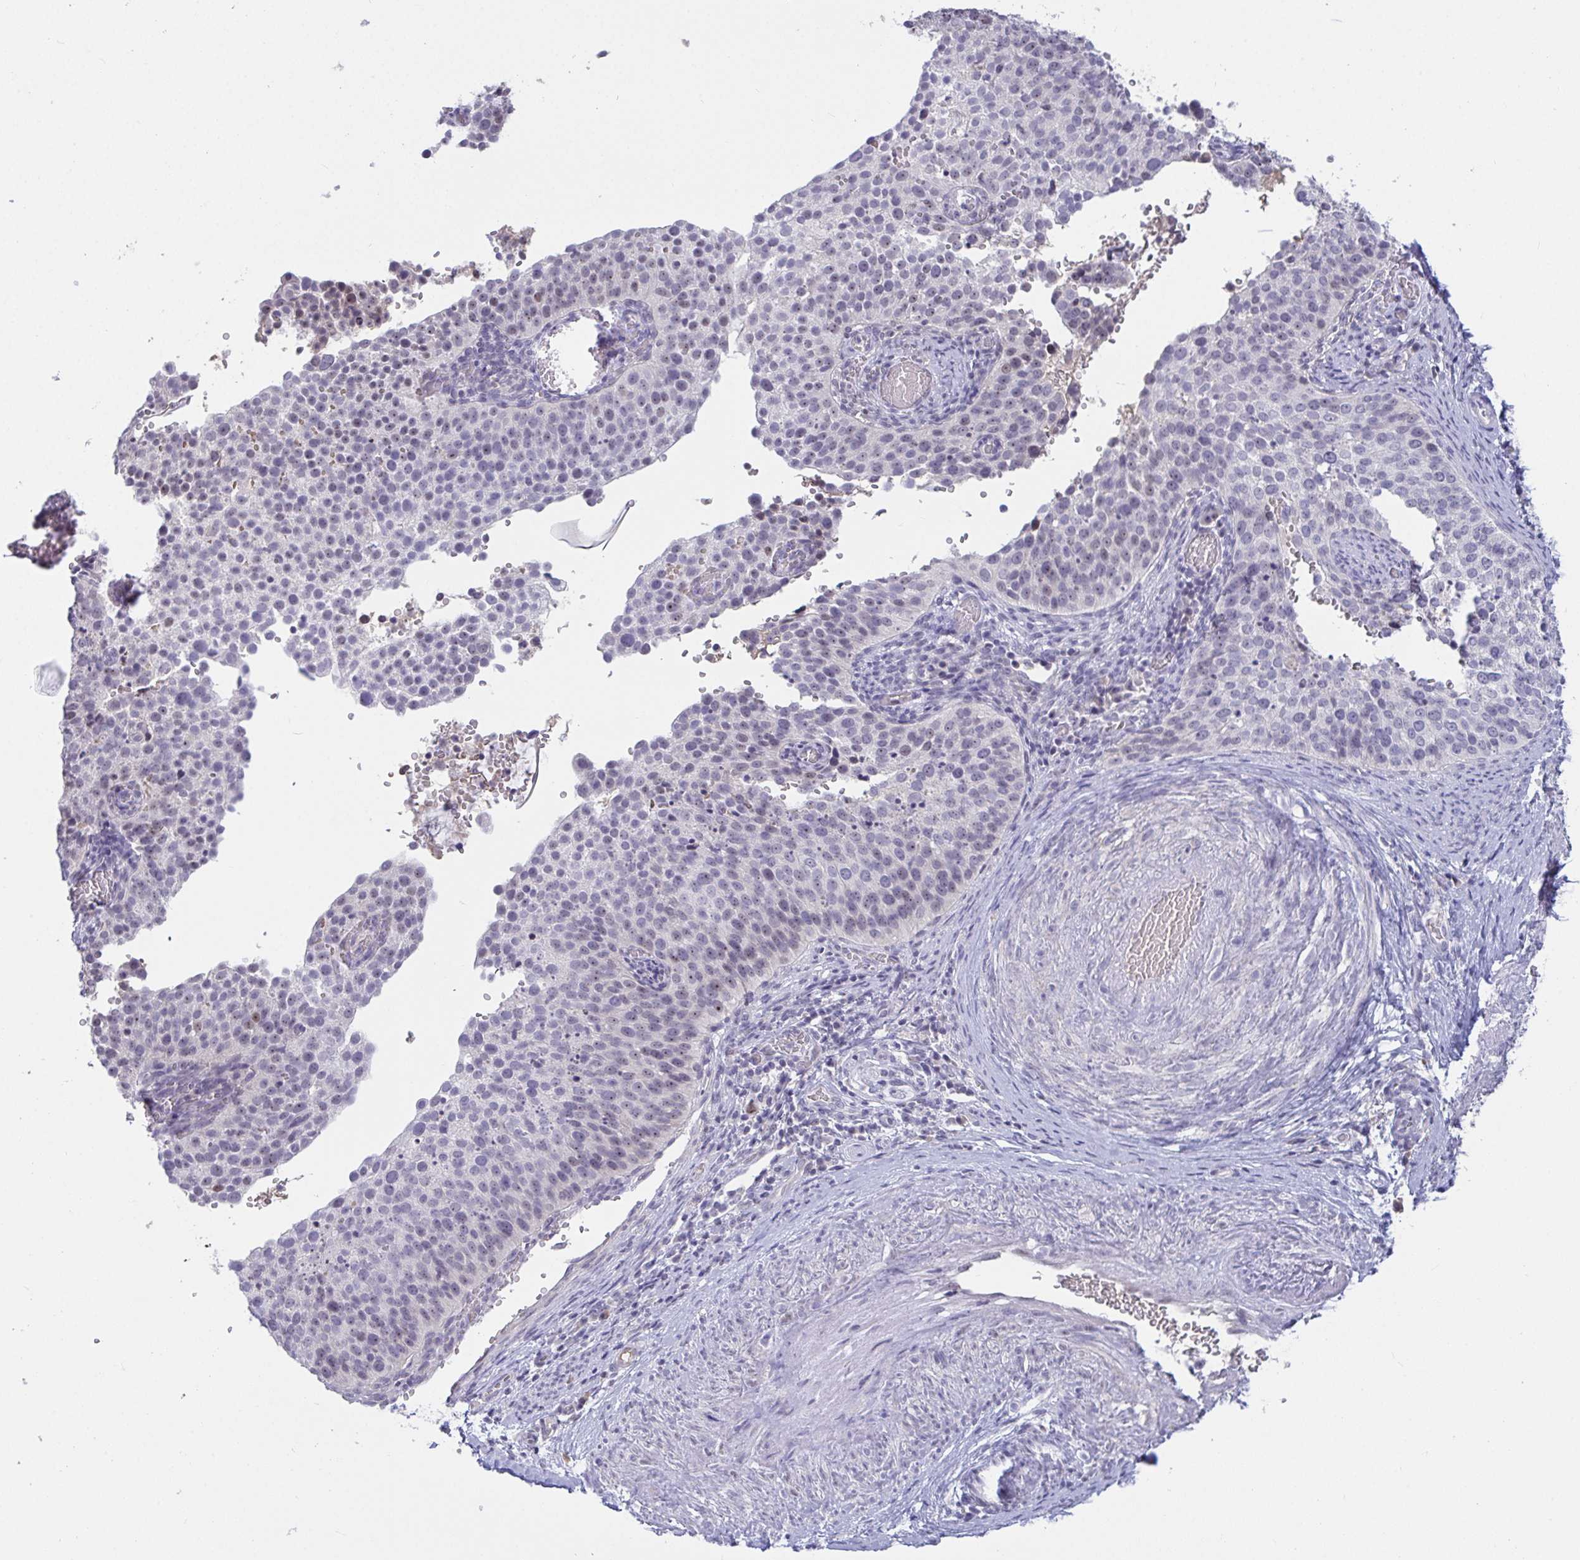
{"staining": {"intensity": "negative", "quantity": "none", "location": "none"}, "tissue": "cervical cancer", "cell_type": "Tumor cells", "image_type": "cancer", "snomed": [{"axis": "morphology", "description": "Squamous cell carcinoma, NOS"}, {"axis": "topography", "description": "Cervix"}], "caption": "A high-resolution image shows immunohistochemistry (IHC) staining of cervical squamous cell carcinoma, which demonstrates no significant staining in tumor cells.", "gene": "MYC", "patient": {"sex": "female", "age": 44}}